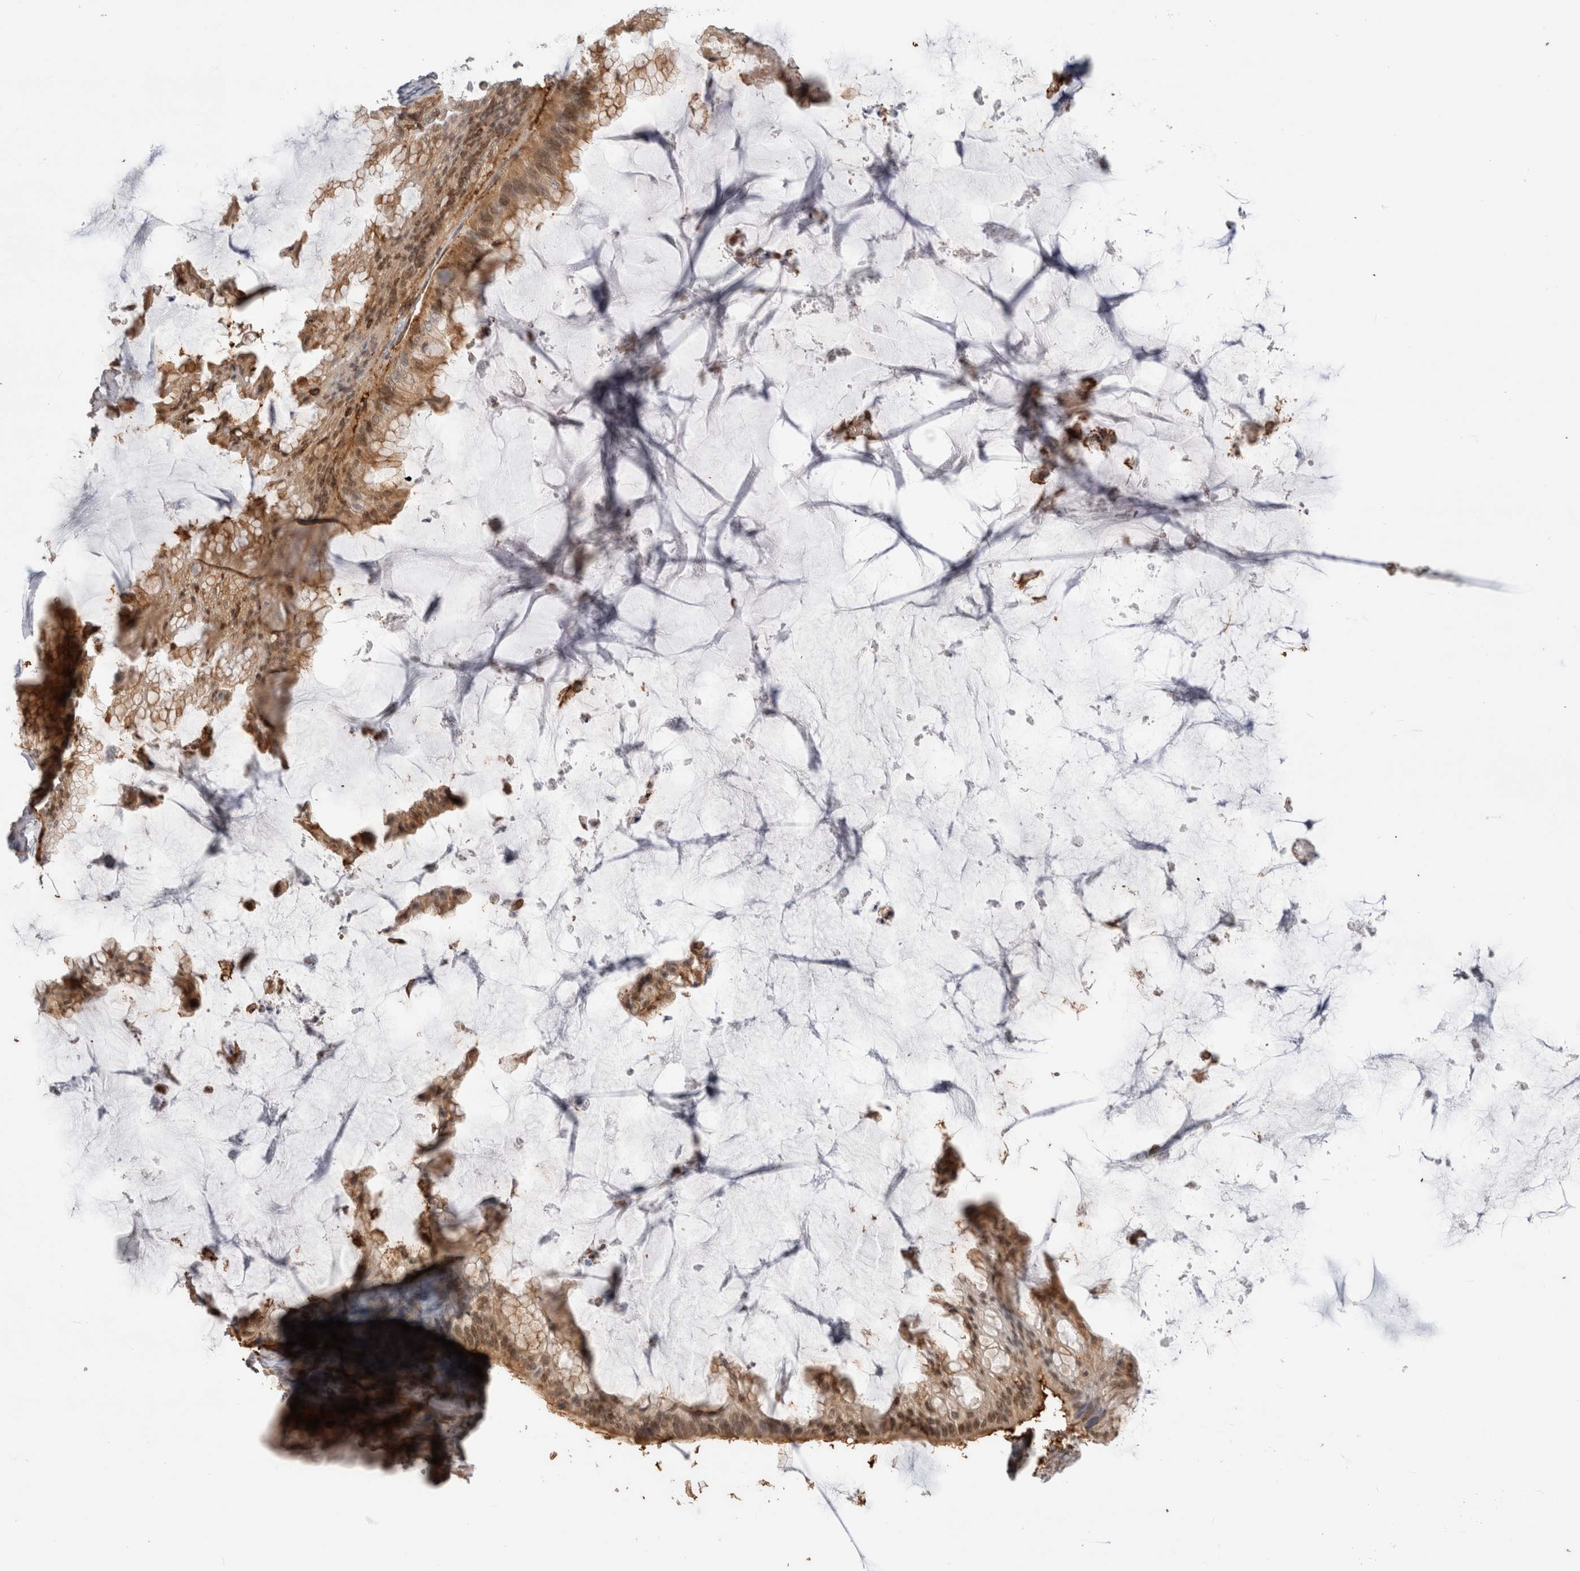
{"staining": {"intensity": "moderate", "quantity": "25%-75%", "location": "cytoplasmic/membranous"}, "tissue": "ovarian cancer", "cell_type": "Tumor cells", "image_type": "cancer", "snomed": [{"axis": "morphology", "description": "Cystadenocarcinoma, mucinous, NOS"}, {"axis": "topography", "description": "Ovary"}], "caption": "Protein staining shows moderate cytoplasmic/membranous expression in about 25%-75% of tumor cells in ovarian cancer (mucinous cystadenocarcinoma).", "gene": "CCDC88B", "patient": {"sex": "female", "age": 61}}